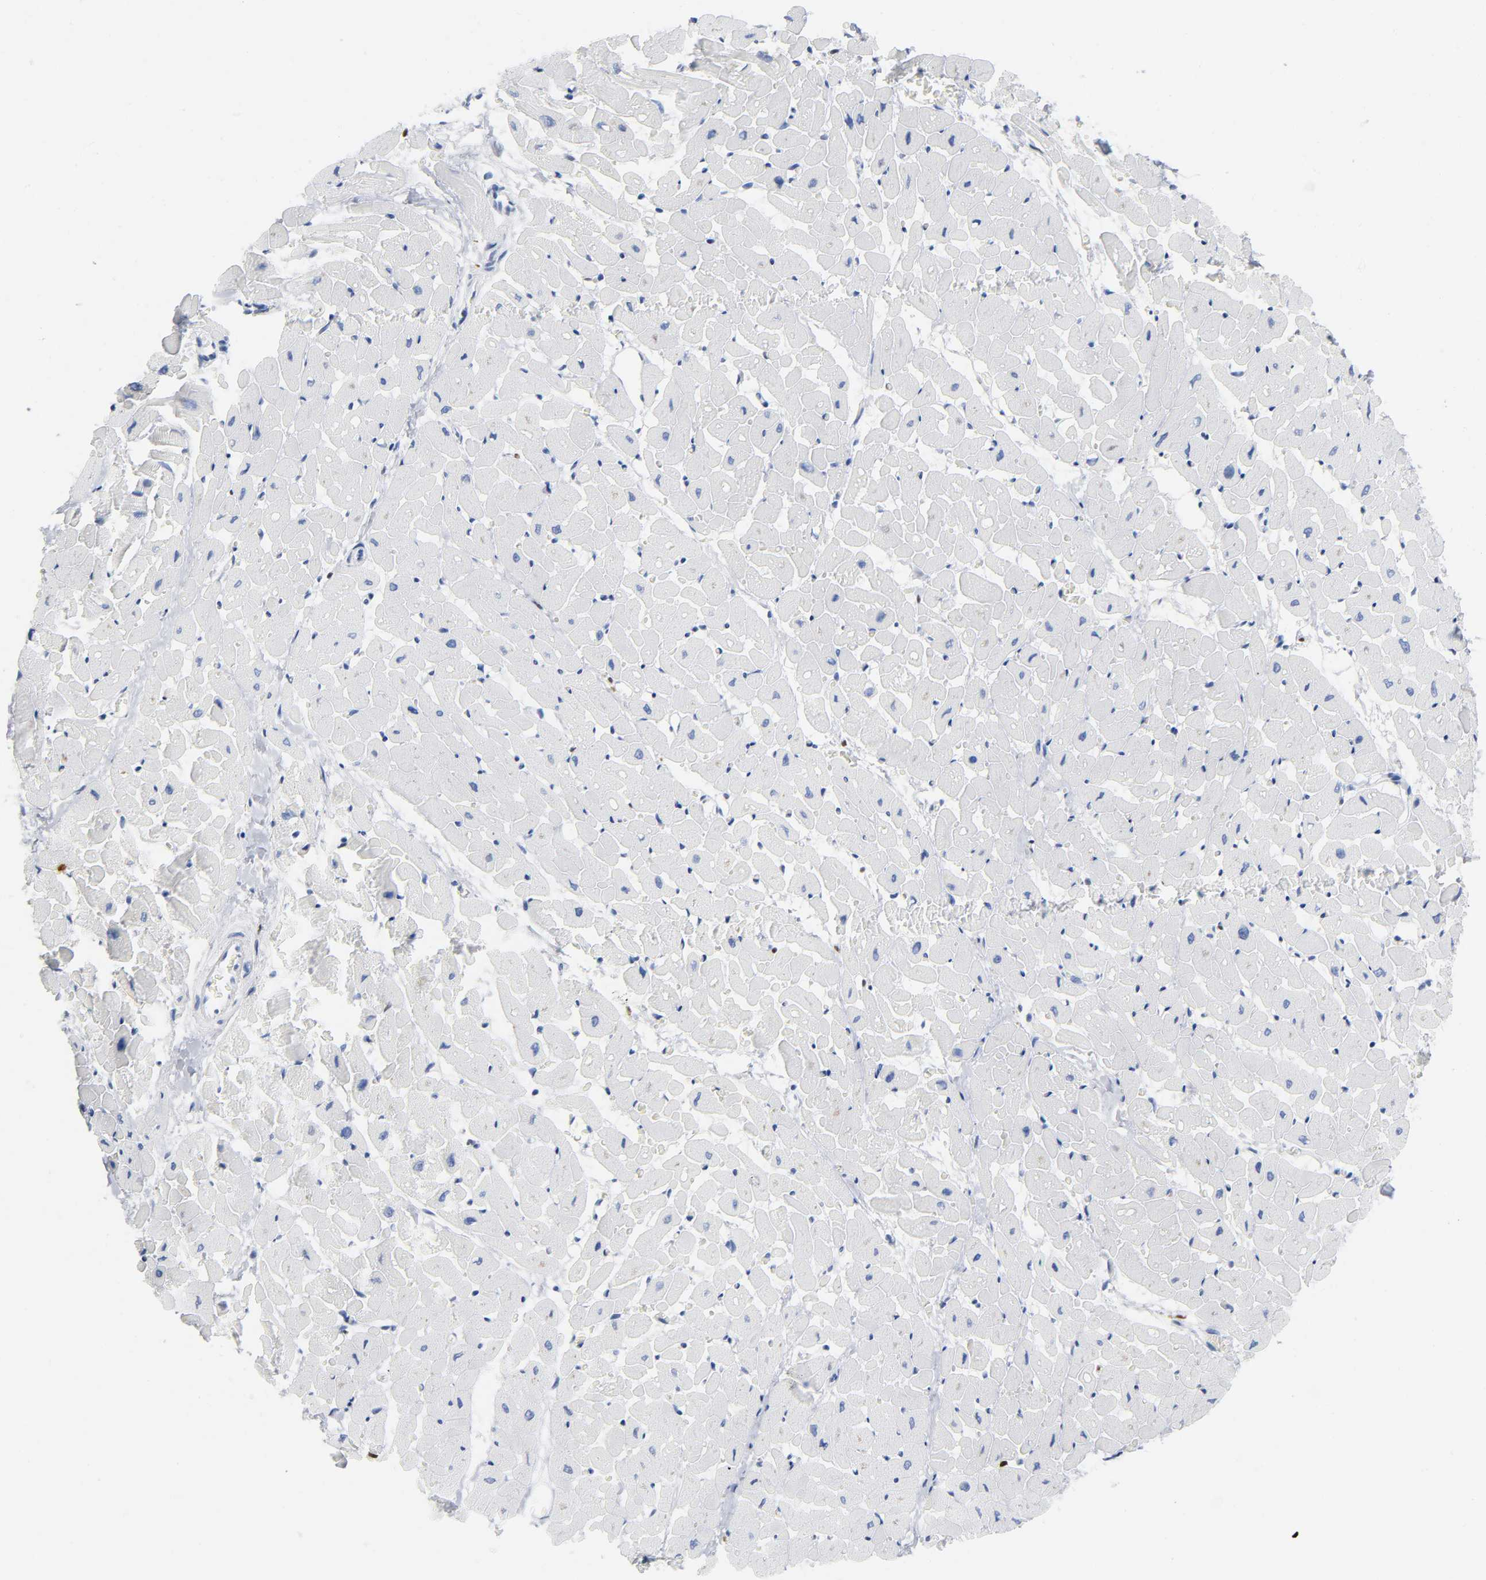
{"staining": {"intensity": "negative", "quantity": "none", "location": "none"}, "tissue": "heart muscle", "cell_type": "Cardiomyocytes", "image_type": "normal", "snomed": [{"axis": "morphology", "description": "Normal tissue, NOS"}, {"axis": "topography", "description": "Heart"}], "caption": "High power microscopy histopathology image of an immunohistochemistry (IHC) photomicrograph of benign heart muscle, revealing no significant positivity in cardiomyocytes.", "gene": "DOK2", "patient": {"sex": "male", "age": 45}}